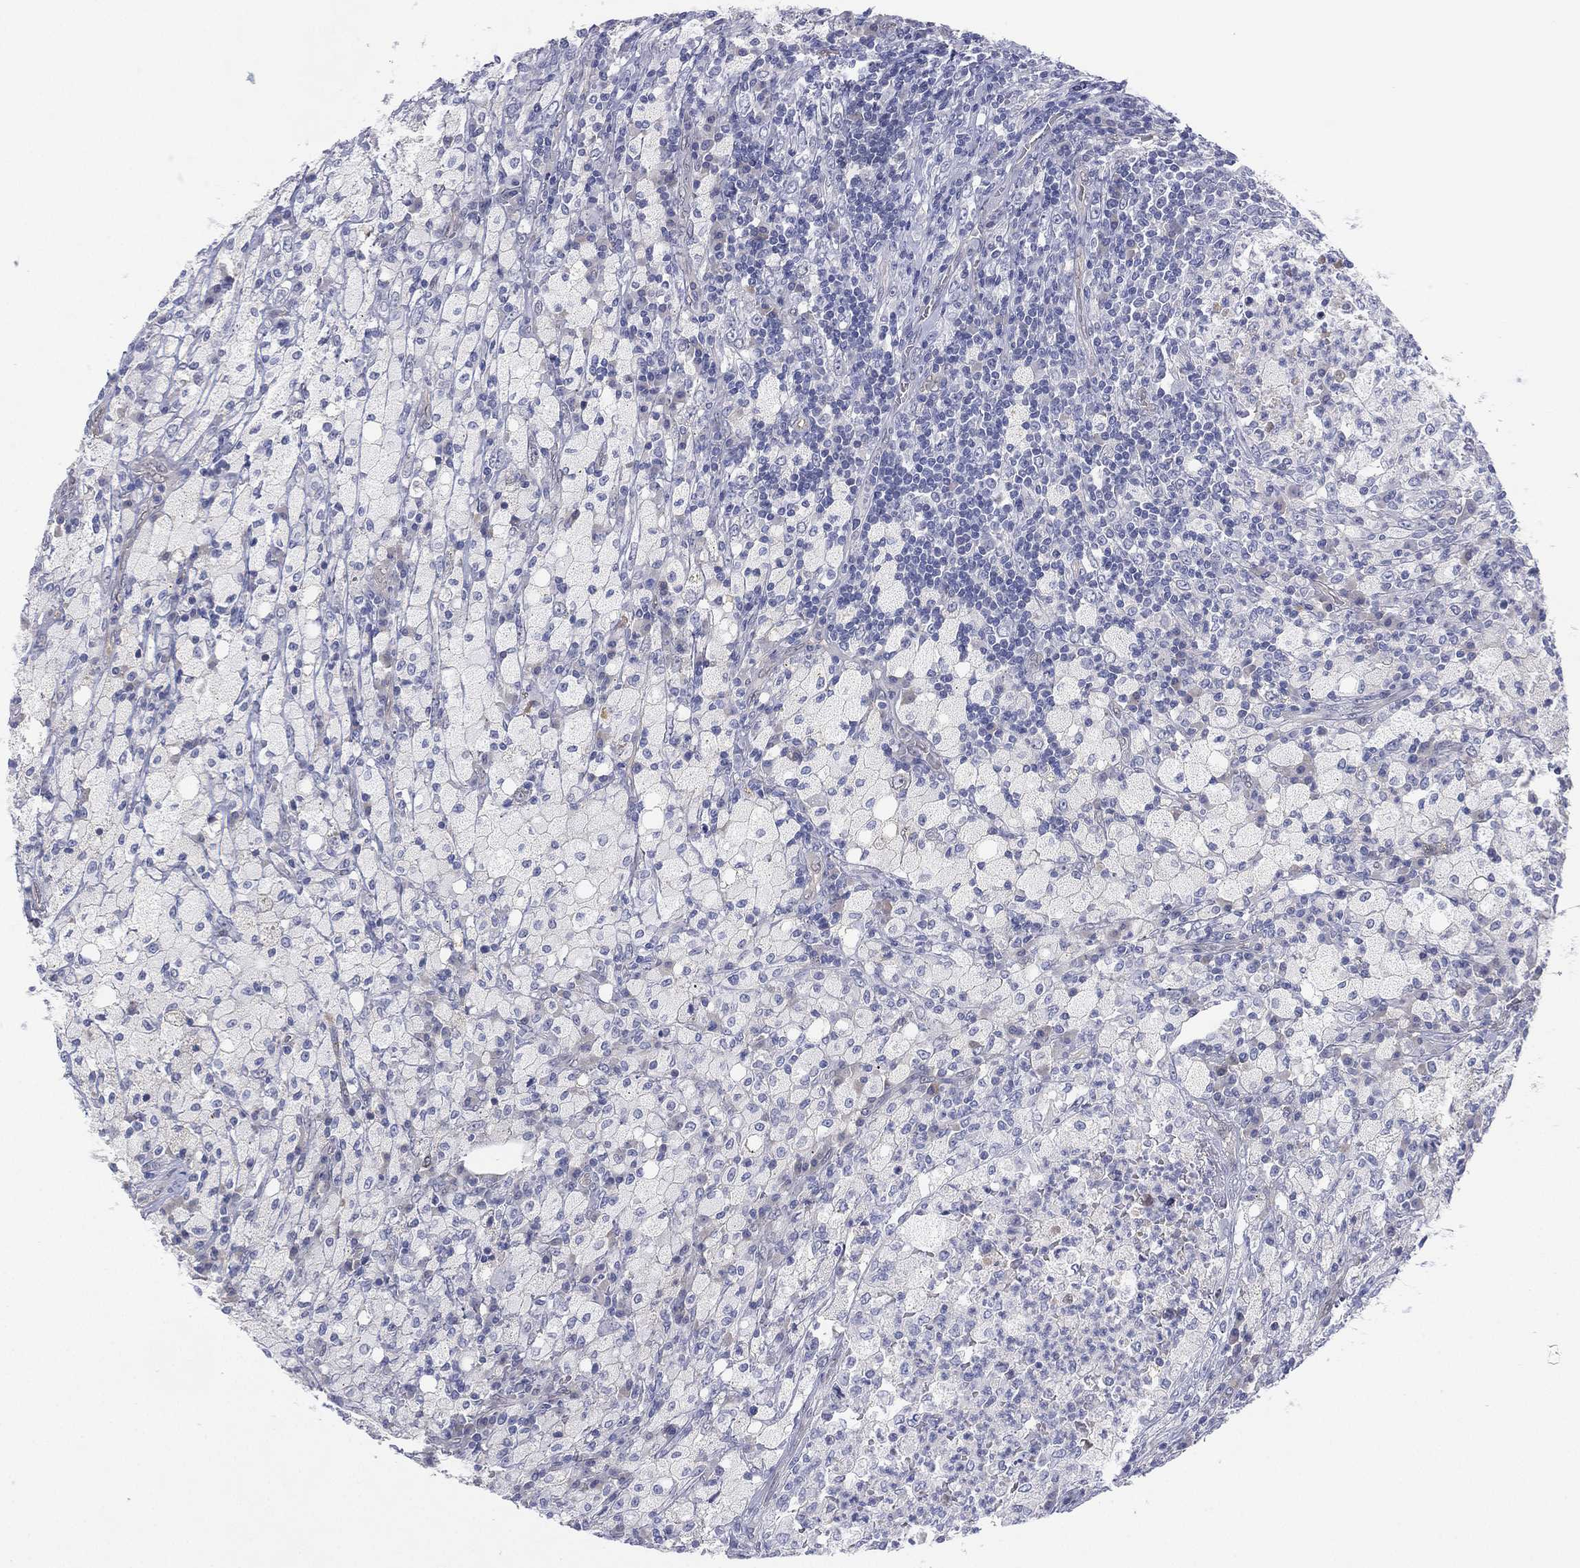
{"staining": {"intensity": "negative", "quantity": "none", "location": "none"}, "tissue": "testis cancer", "cell_type": "Tumor cells", "image_type": "cancer", "snomed": [{"axis": "morphology", "description": "Necrosis, NOS"}, {"axis": "morphology", "description": "Carcinoma, Embryonal, NOS"}, {"axis": "topography", "description": "Testis"}], "caption": "DAB (3,3'-diaminobenzidine) immunohistochemical staining of human embryonal carcinoma (testis) displays no significant positivity in tumor cells.", "gene": "DDAH1", "patient": {"sex": "male", "age": 19}}